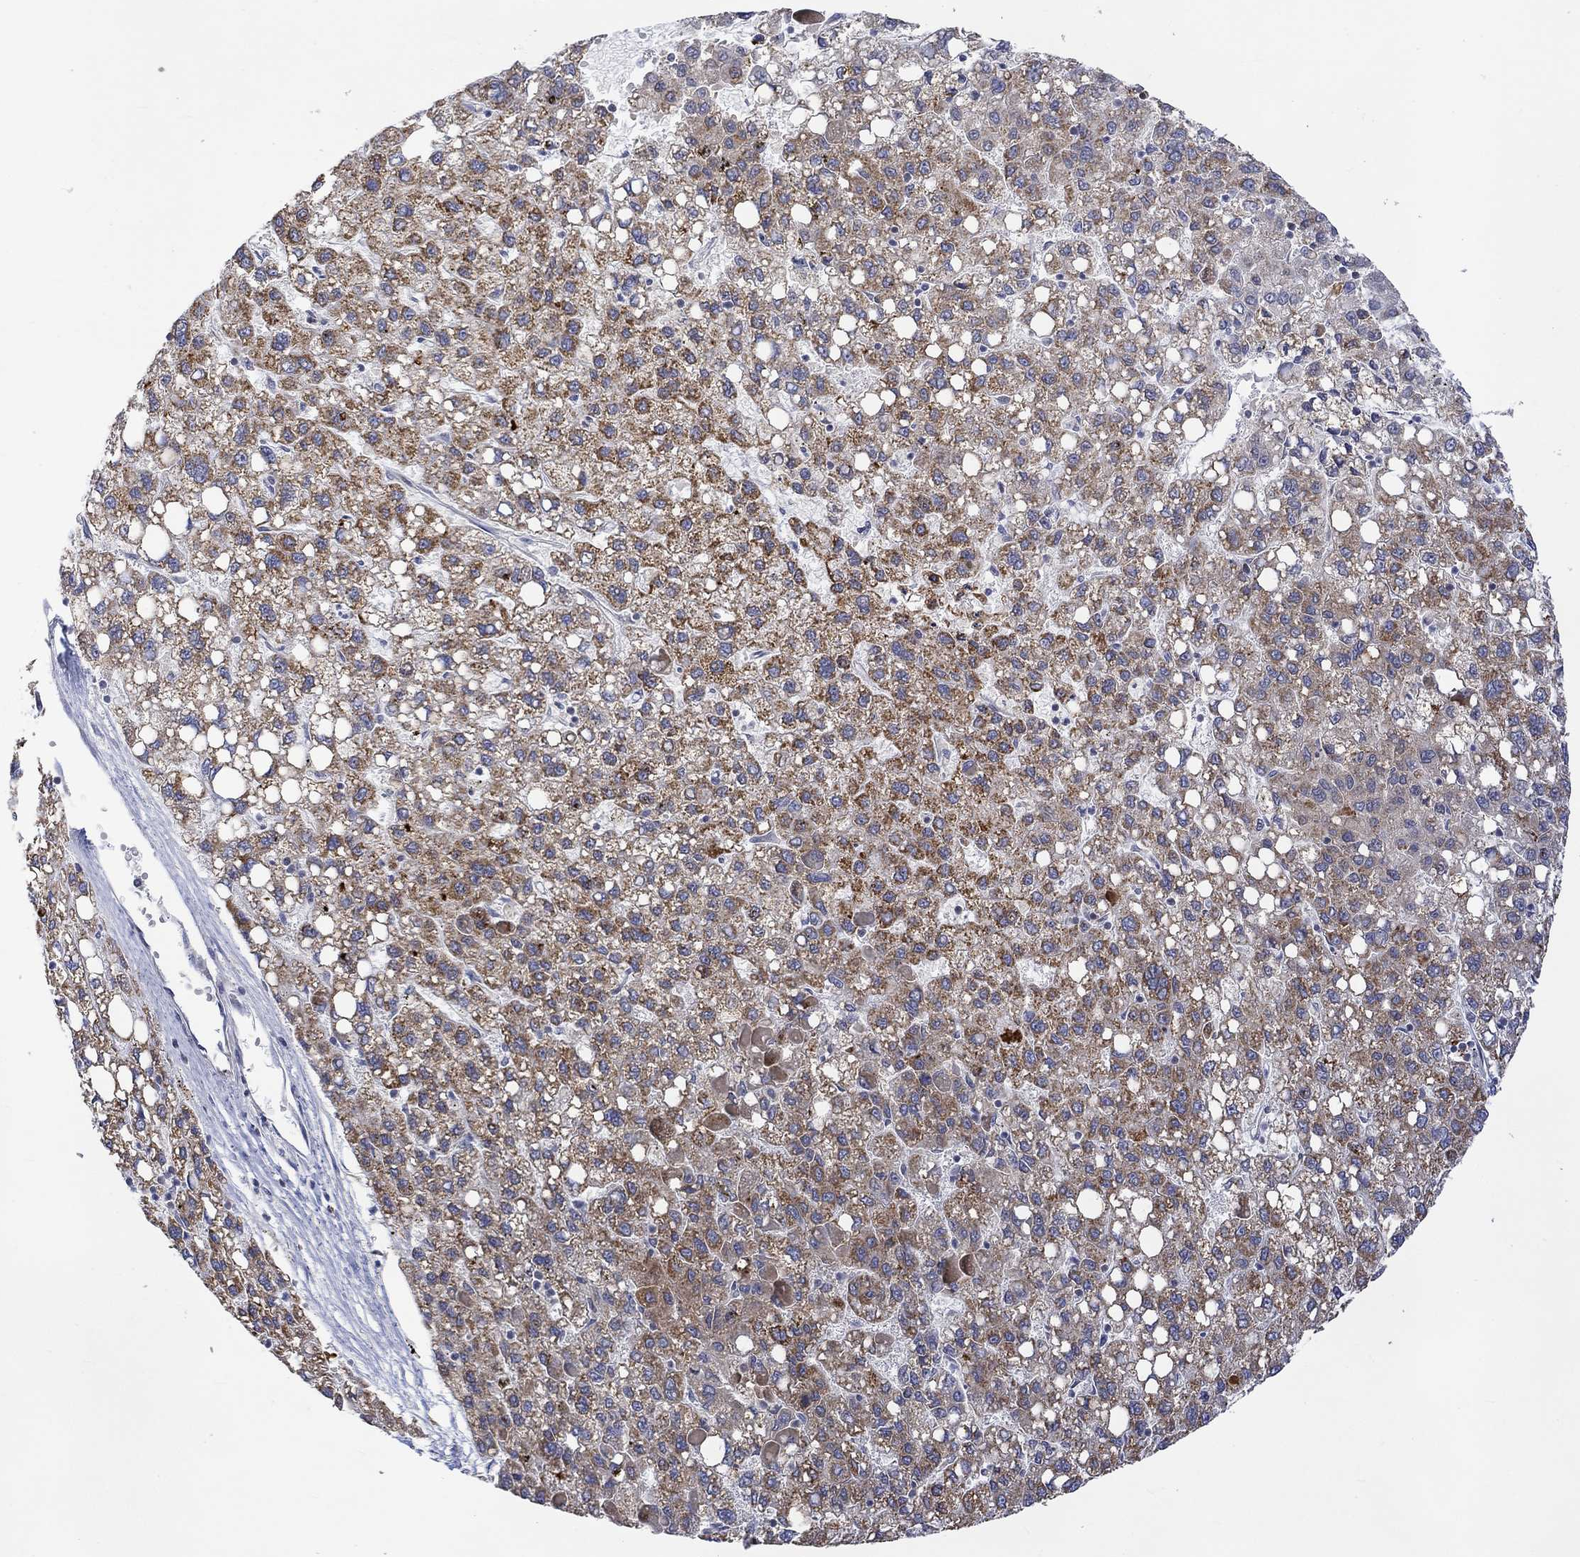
{"staining": {"intensity": "strong", "quantity": "25%-75%", "location": "cytoplasmic/membranous"}, "tissue": "liver cancer", "cell_type": "Tumor cells", "image_type": "cancer", "snomed": [{"axis": "morphology", "description": "Carcinoma, Hepatocellular, NOS"}, {"axis": "topography", "description": "Liver"}], "caption": "A high-resolution photomicrograph shows immunohistochemistry staining of liver cancer, which demonstrates strong cytoplasmic/membranous expression in about 25%-75% of tumor cells.", "gene": "SLC48A1", "patient": {"sex": "female", "age": 82}}